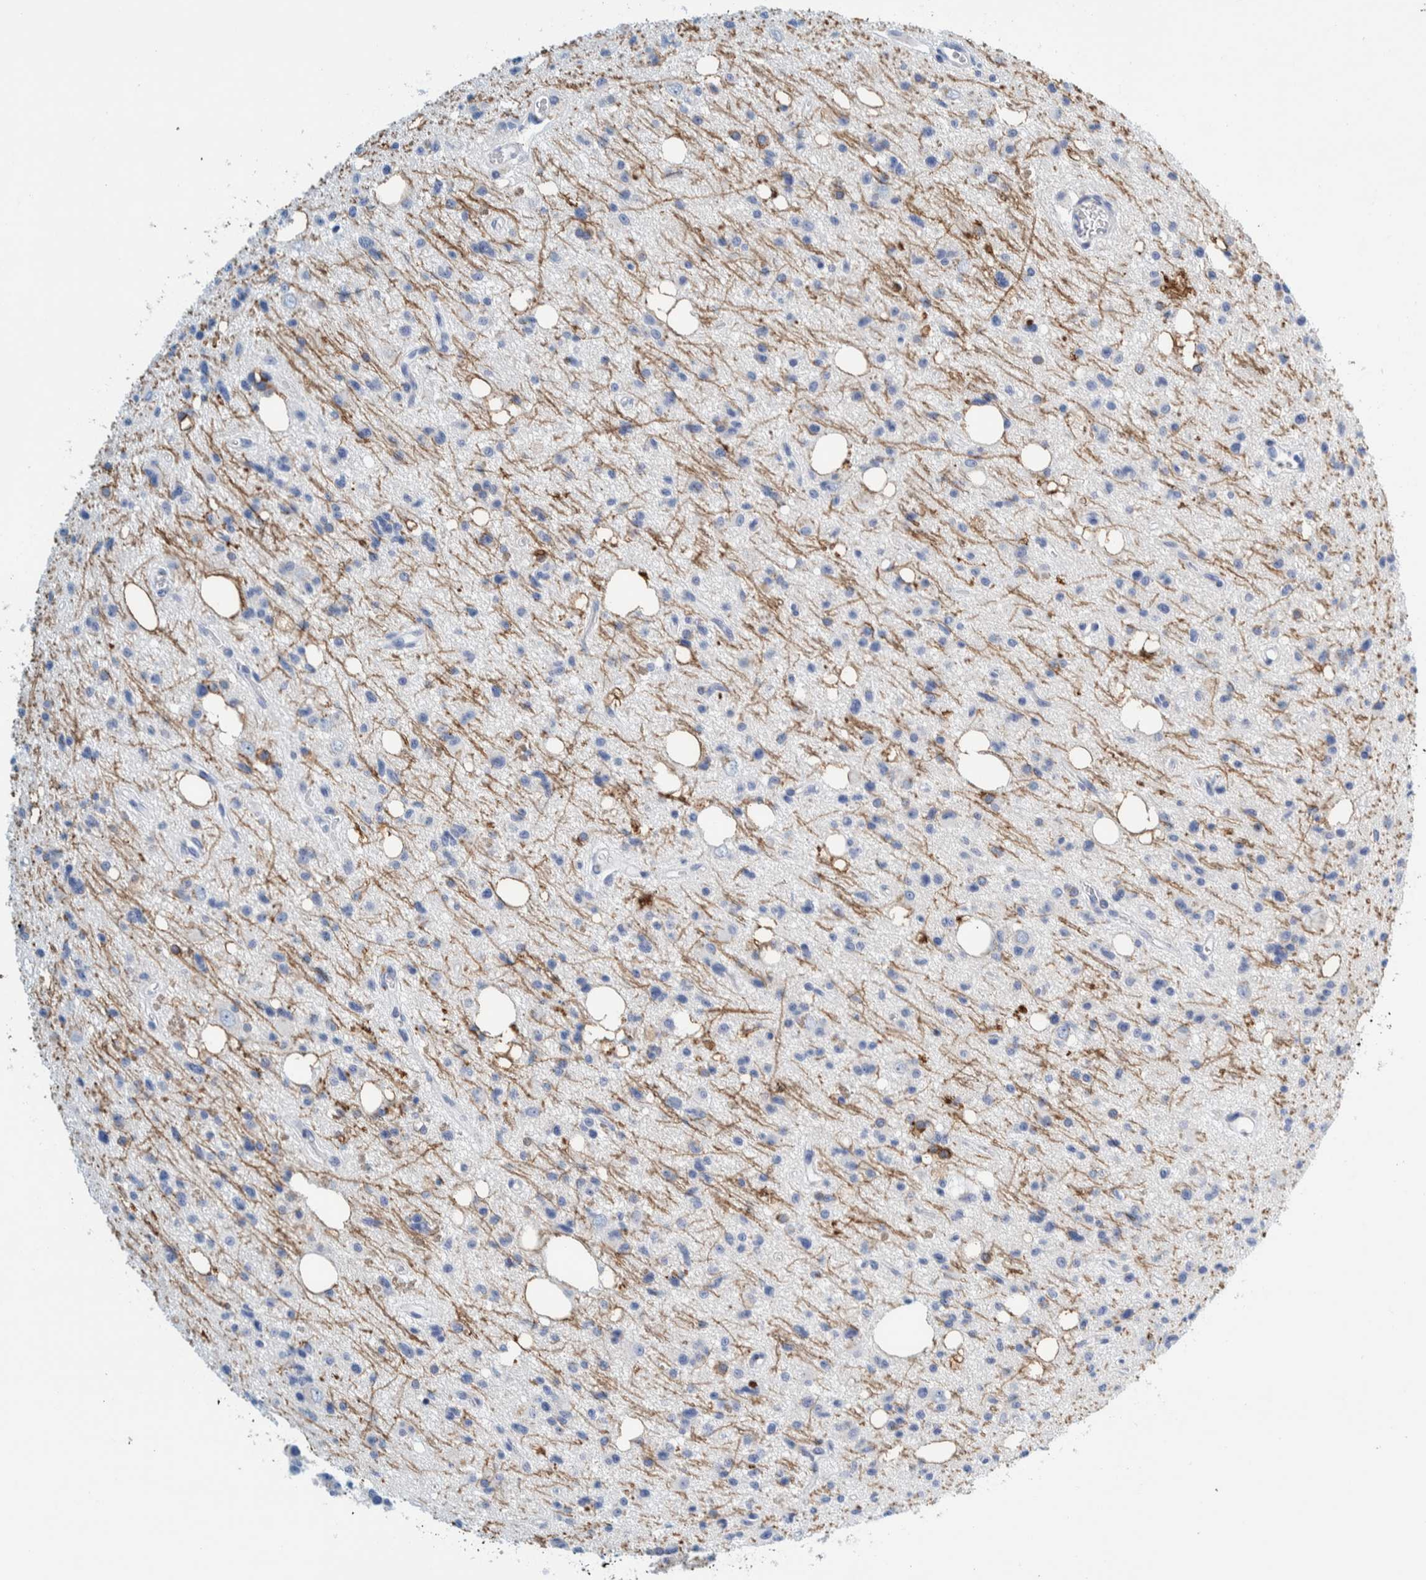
{"staining": {"intensity": "negative", "quantity": "none", "location": "none"}, "tissue": "glioma", "cell_type": "Tumor cells", "image_type": "cancer", "snomed": [{"axis": "morphology", "description": "Glioma, malignant, High grade"}, {"axis": "topography", "description": "Brain"}], "caption": "The histopathology image displays no staining of tumor cells in malignant glioma (high-grade). (DAB (3,3'-diaminobenzidine) immunohistochemistry visualized using brightfield microscopy, high magnification).", "gene": "MOG", "patient": {"sex": "female", "age": 62}}